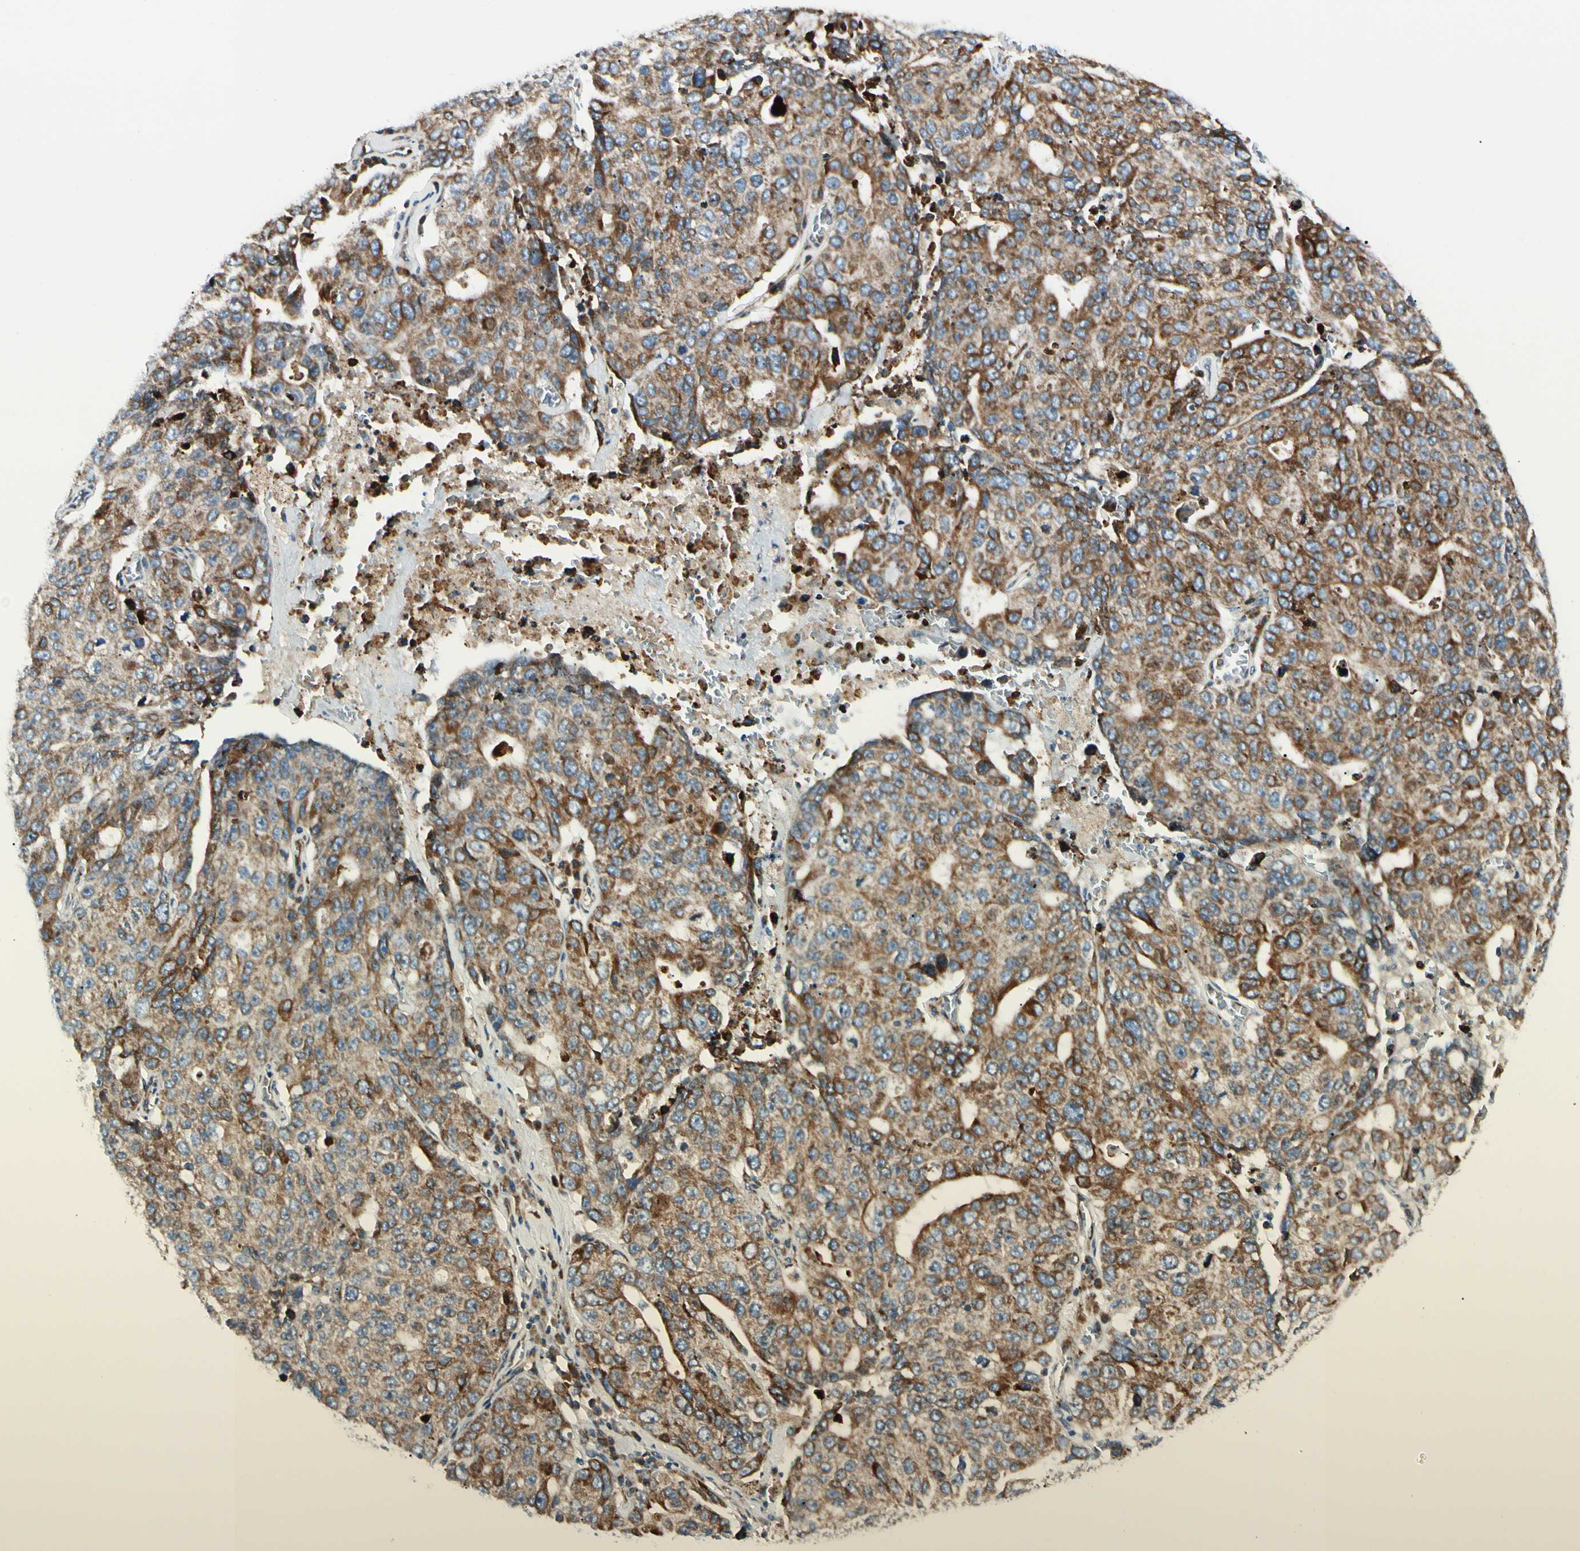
{"staining": {"intensity": "moderate", "quantity": ">75%", "location": "cytoplasmic/membranous"}, "tissue": "ovarian cancer", "cell_type": "Tumor cells", "image_type": "cancer", "snomed": [{"axis": "morphology", "description": "Carcinoma, endometroid"}, {"axis": "topography", "description": "Ovary"}], "caption": "A histopathology image of ovarian cancer (endometroid carcinoma) stained for a protein exhibits moderate cytoplasmic/membranous brown staining in tumor cells. The staining is performed using DAB brown chromogen to label protein expression. The nuclei are counter-stained blue using hematoxylin.", "gene": "MRPL9", "patient": {"sex": "female", "age": 62}}